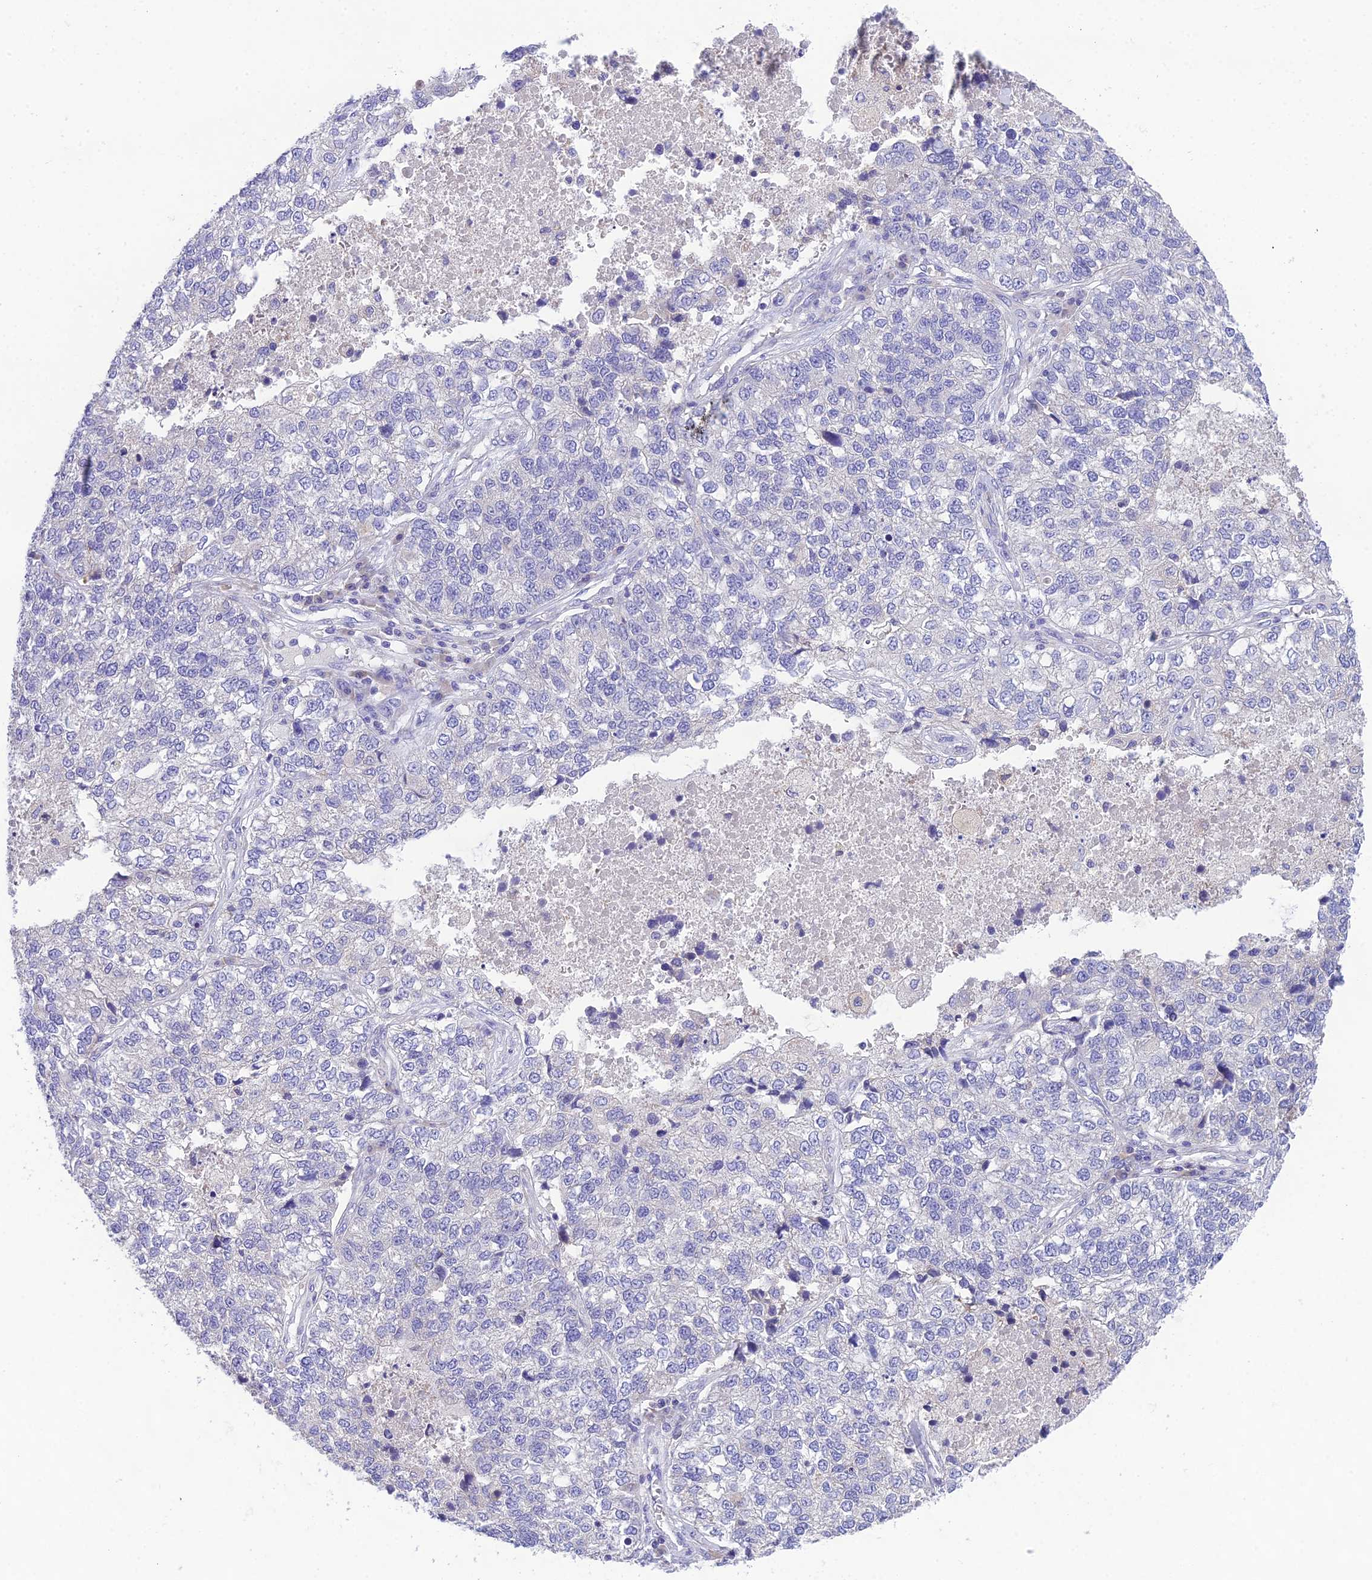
{"staining": {"intensity": "negative", "quantity": "none", "location": "none"}, "tissue": "lung cancer", "cell_type": "Tumor cells", "image_type": "cancer", "snomed": [{"axis": "morphology", "description": "Adenocarcinoma, NOS"}, {"axis": "topography", "description": "Lung"}], "caption": "Histopathology image shows no protein positivity in tumor cells of lung cancer (adenocarcinoma) tissue. (DAB (3,3'-diaminobenzidine) IHC, high magnification).", "gene": "KIAA0408", "patient": {"sex": "male", "age": 49}}